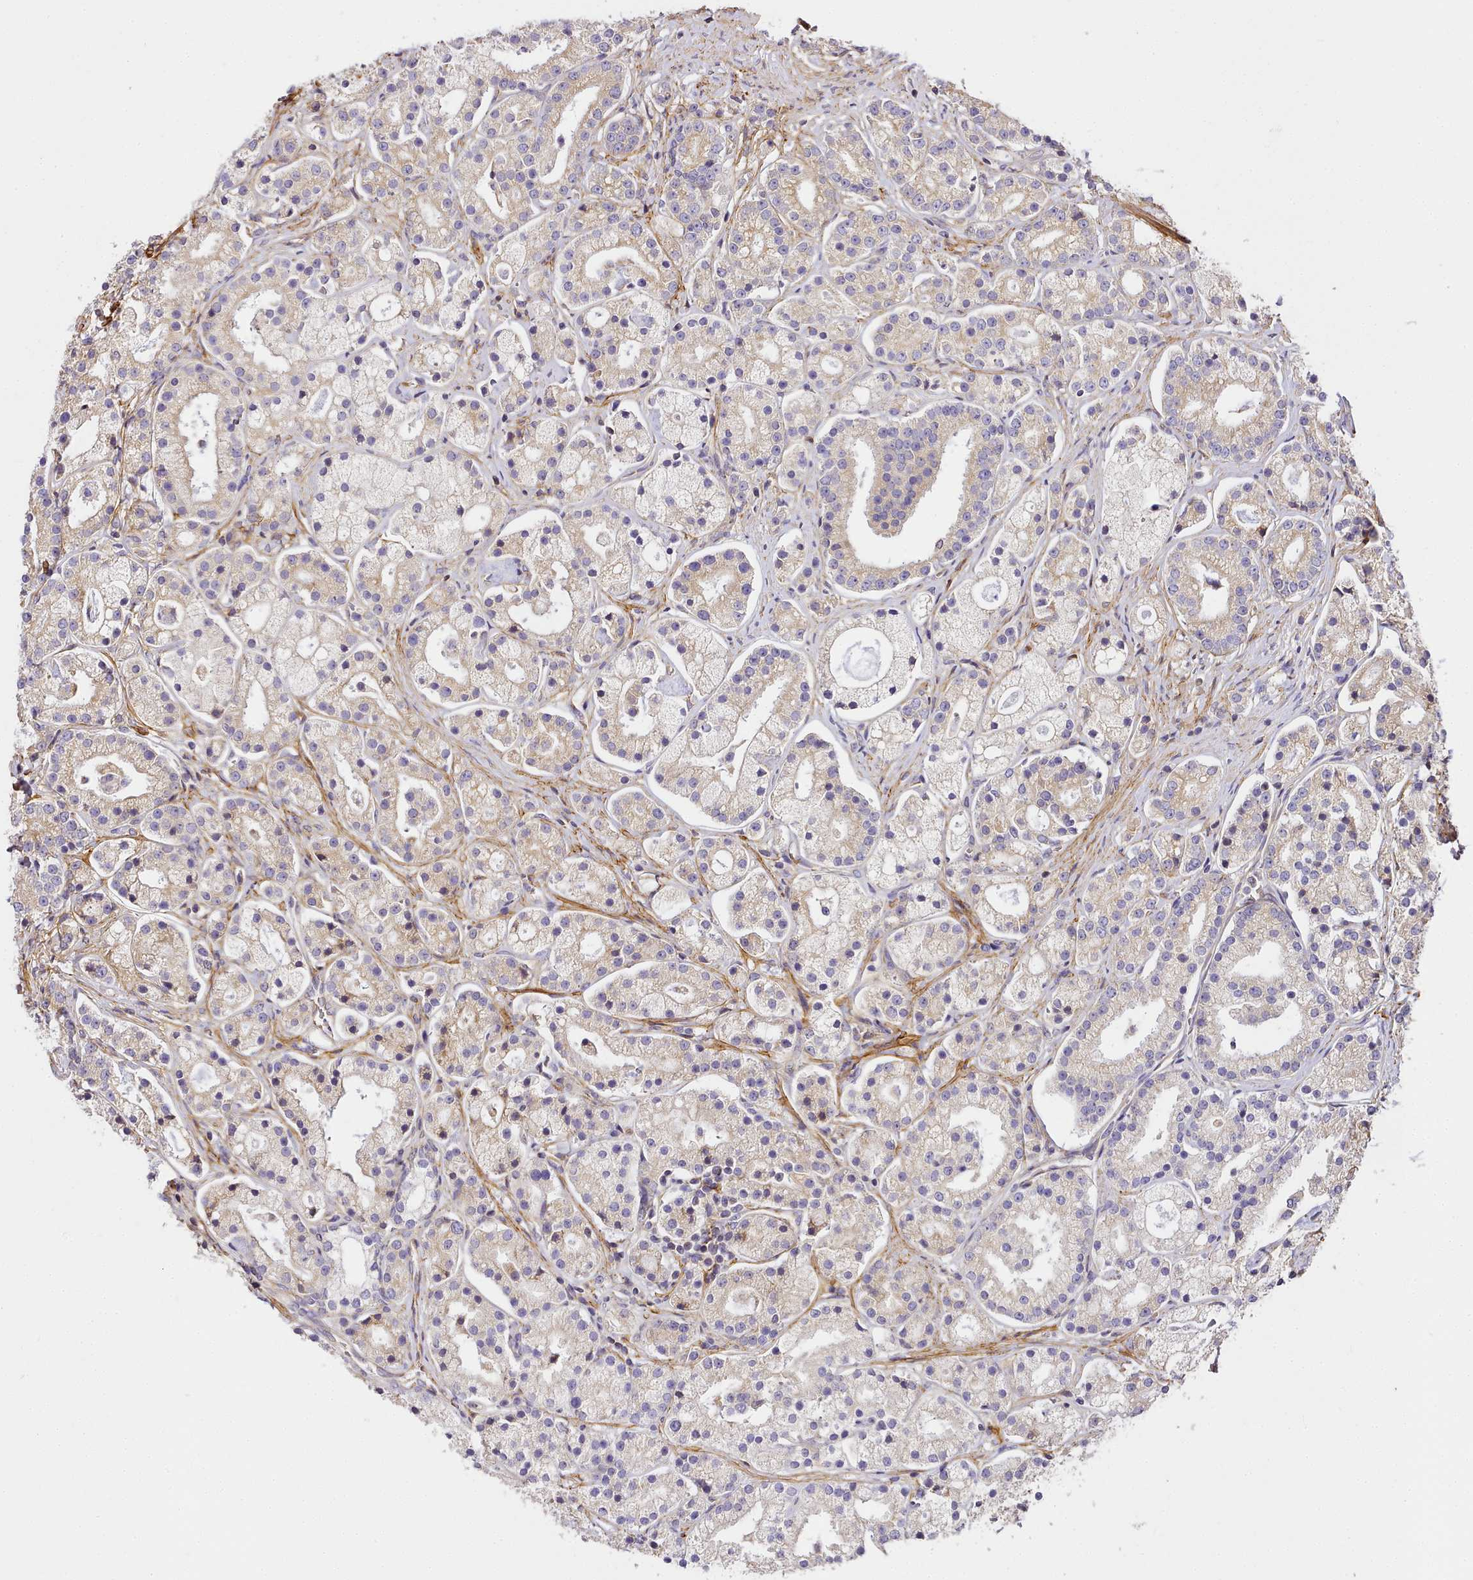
{"staining": {"intensity": "weak", "quantity": "25%-75%", "location": "cytoplasmic/membranous"}, "tissue": "prostate cancer", "cell_type": "Tumor cells", "image_type": "cancer", "snomed": [{"axis": "morphology", "description": "Adenocarcinoma, High grade"}, {"axis": "topography", "description": "Prostate"}], "caption": "Protein staining demonstrates weak cytoplasmic/membranous expression in about 25%-75% of tumor cells in adenocarcinoma (high-grade) (prostate).", "gene": "NBPF1", "patient": {"sex": "male", "age": 69}}